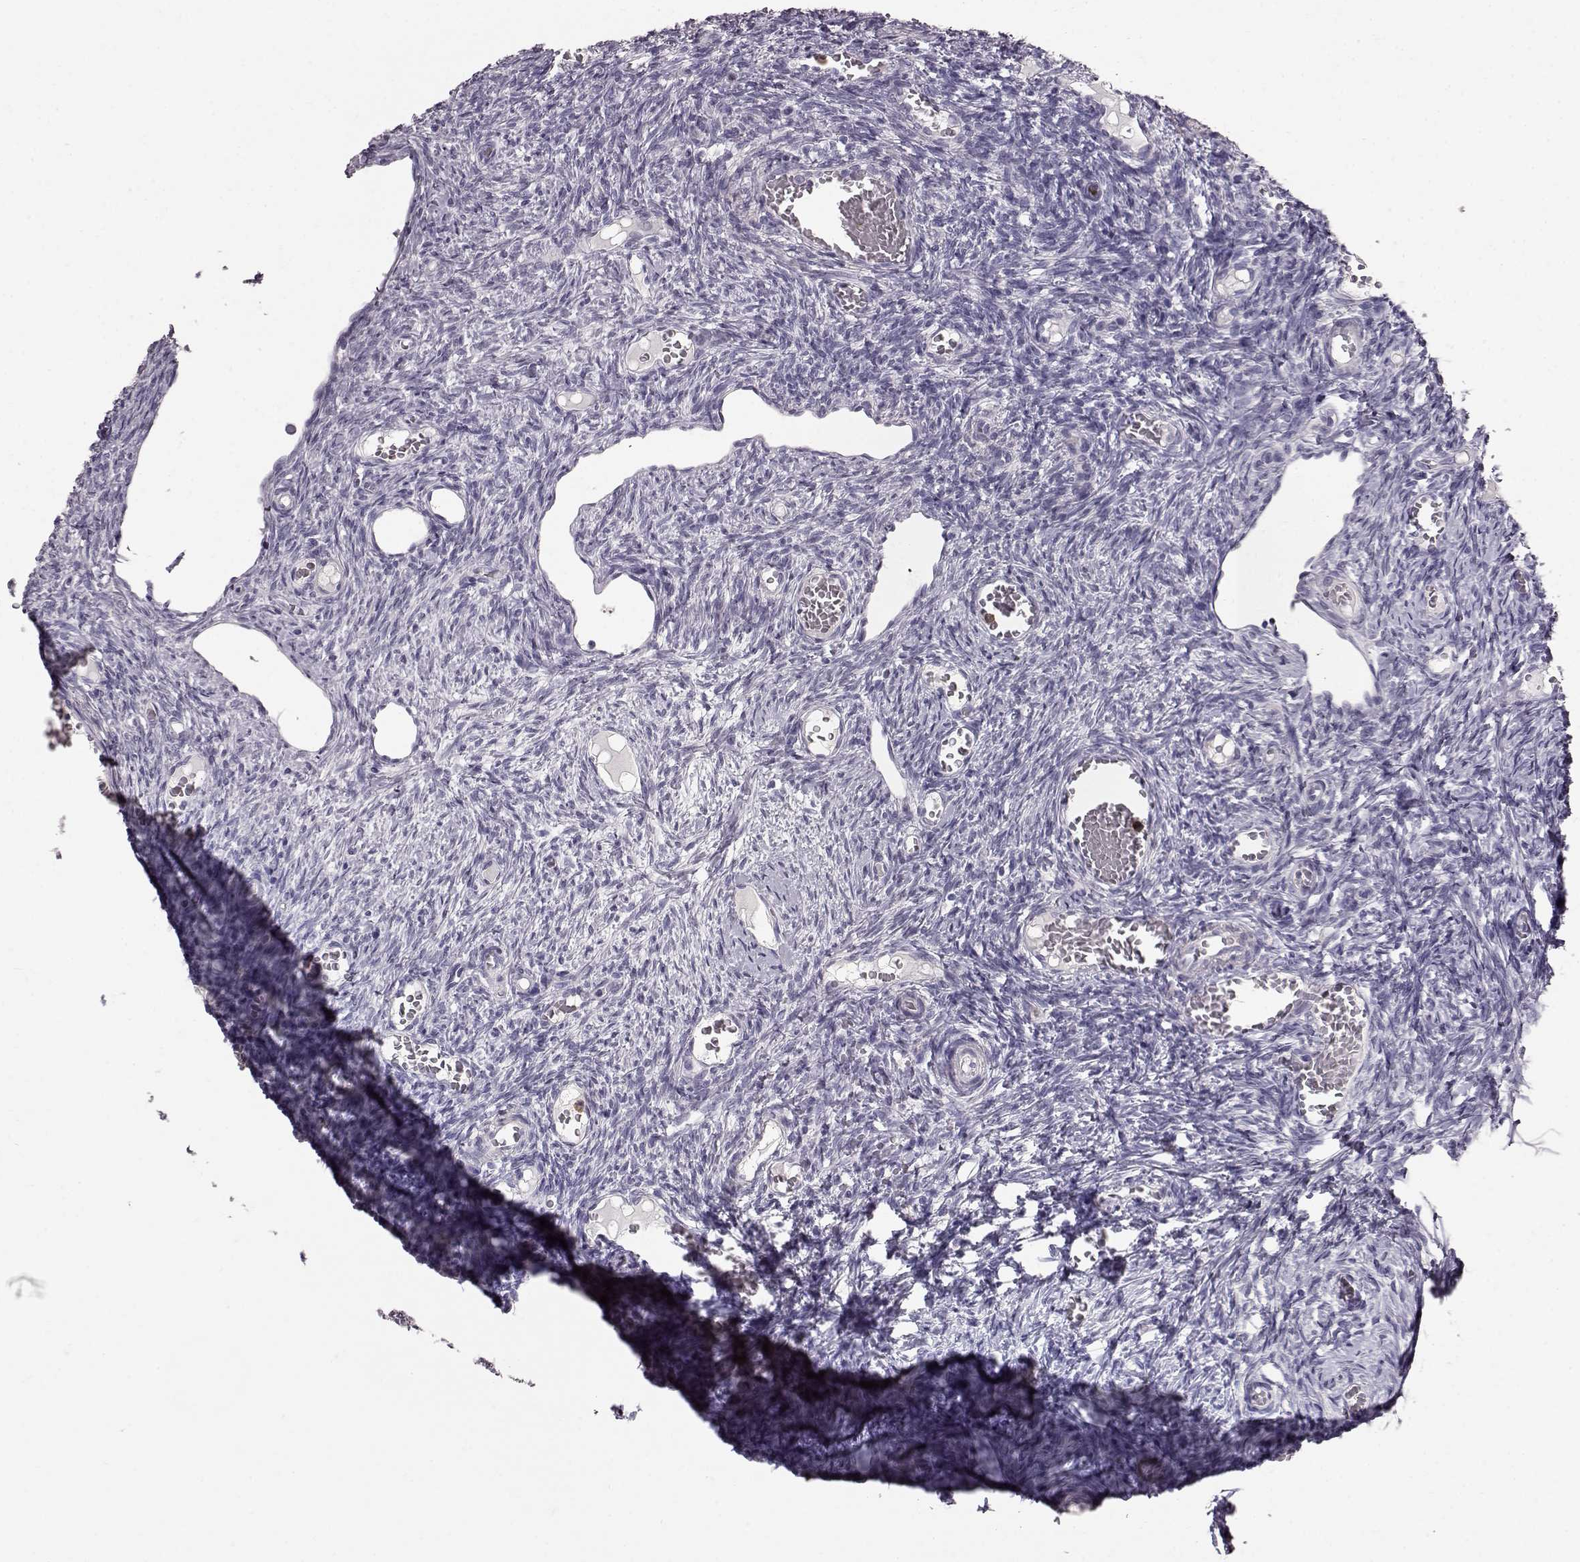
{"staining": {"intensity": "negative", "quantity": "none", "location": "none"}, "tissue": "ovary", "cell_type": "Ovarian stroma cells", "image_type": "normal", "snomed": [{"axis": "morphology", "description": "Normal tissue, NOS"}, {"axis": "topography", "description": "Ovary"}], "caption": "DAB immunohistochemical staining of unremarkable ovary displays no significant positivity in ovarian stroma cells. (Brightfield microscopy of DAB immunohistochemistry at high magnification).", "gene": "FUT4", "patient": {"sex": "female", "age": 39}}